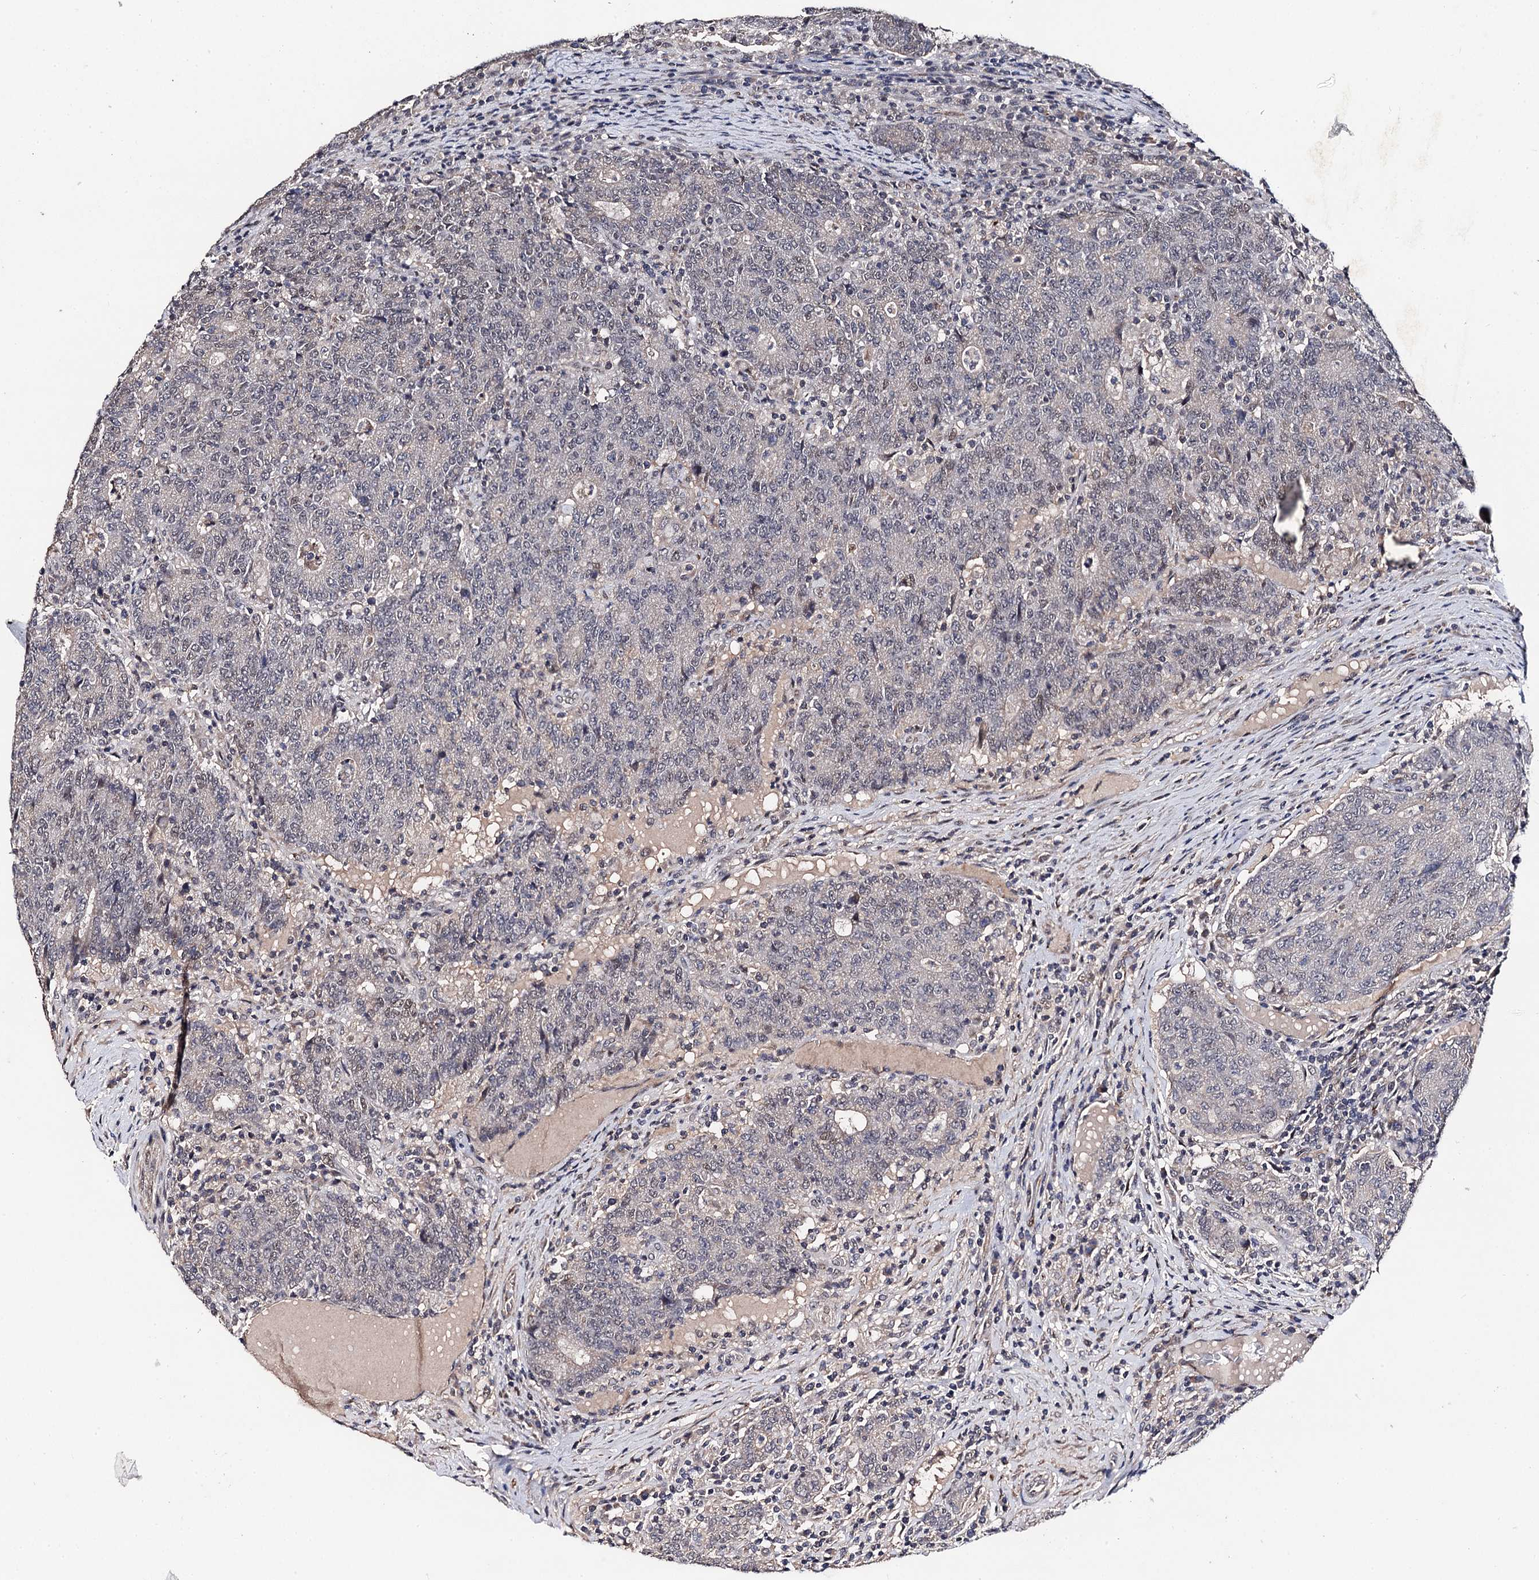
{"staining": {"intensity": "weak", "quantity": "<25%", "location": "nuclear"}, "tissue": "colorectal cancer", "cell_type": "Tumor cells", "image_type": "cancer", "snomed": [{"axis": "morphology", "description": "Adenocarcinoma, NOS"}, {"axis": "topography", "description": "Colon"}], "caption": "An image of colorectal adenocarcinoma stained for a protein shows no brown staining in tumor cells.", "gene": "PPTC7", "patient": {"sex": "female", "age": 75}}